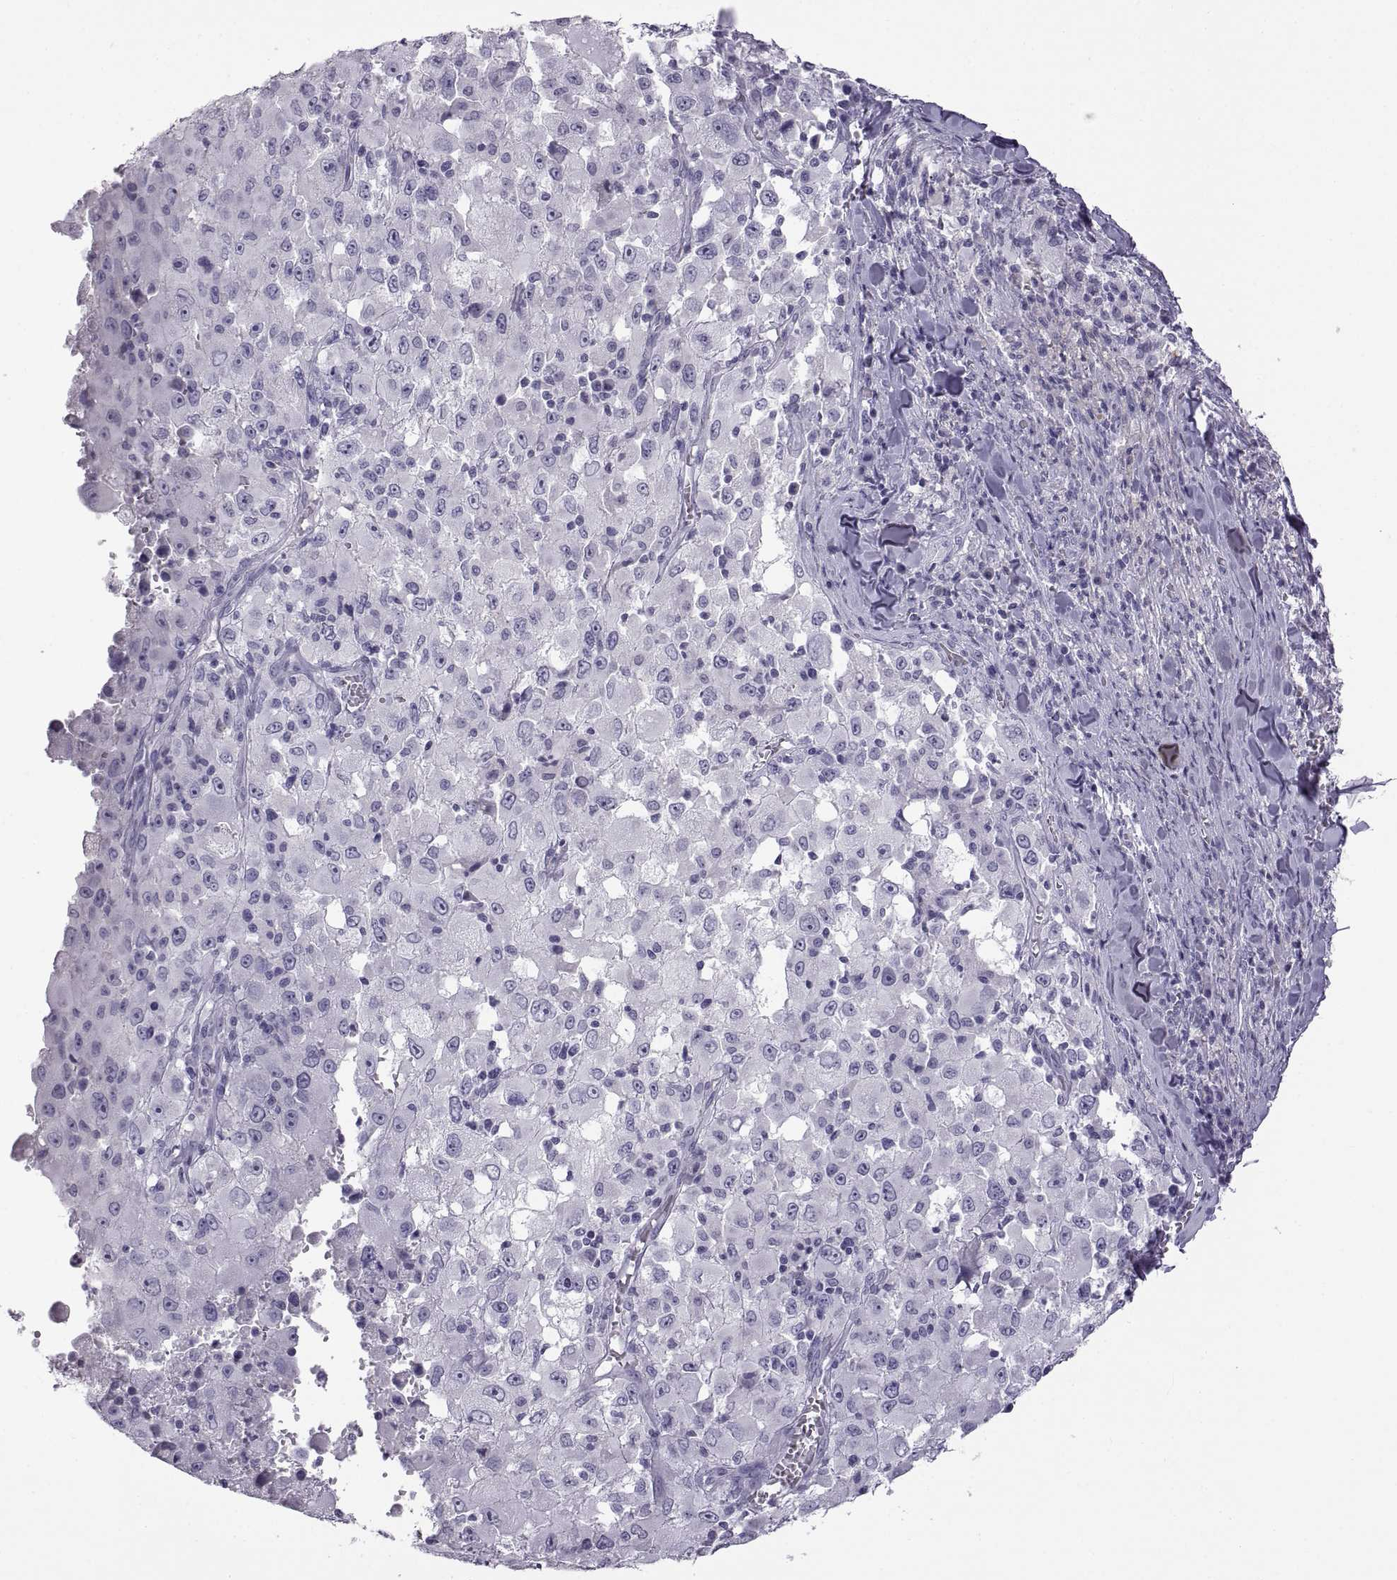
{"staining": {"intensity": "negative", "quantity": "none", "location": "none"}, "tissue": "melanoma", "cell_type": "Tumor cells", "image_type": "cancer", "snomed": [{"axis": "morphology", "description": "Malignant melanoma, Metastatic site"}, {"axis": "topography", "description": "Soft tissue"}], "caption": "This histopathology image is of melanoma stained with immunohistochemistry (IHC) to label a protein in brown with the nuclei are counter-stained blue. There is no expression in tumor cells.", "gene": "RDM1", "patient": {"sex": "male", "age": 50}}